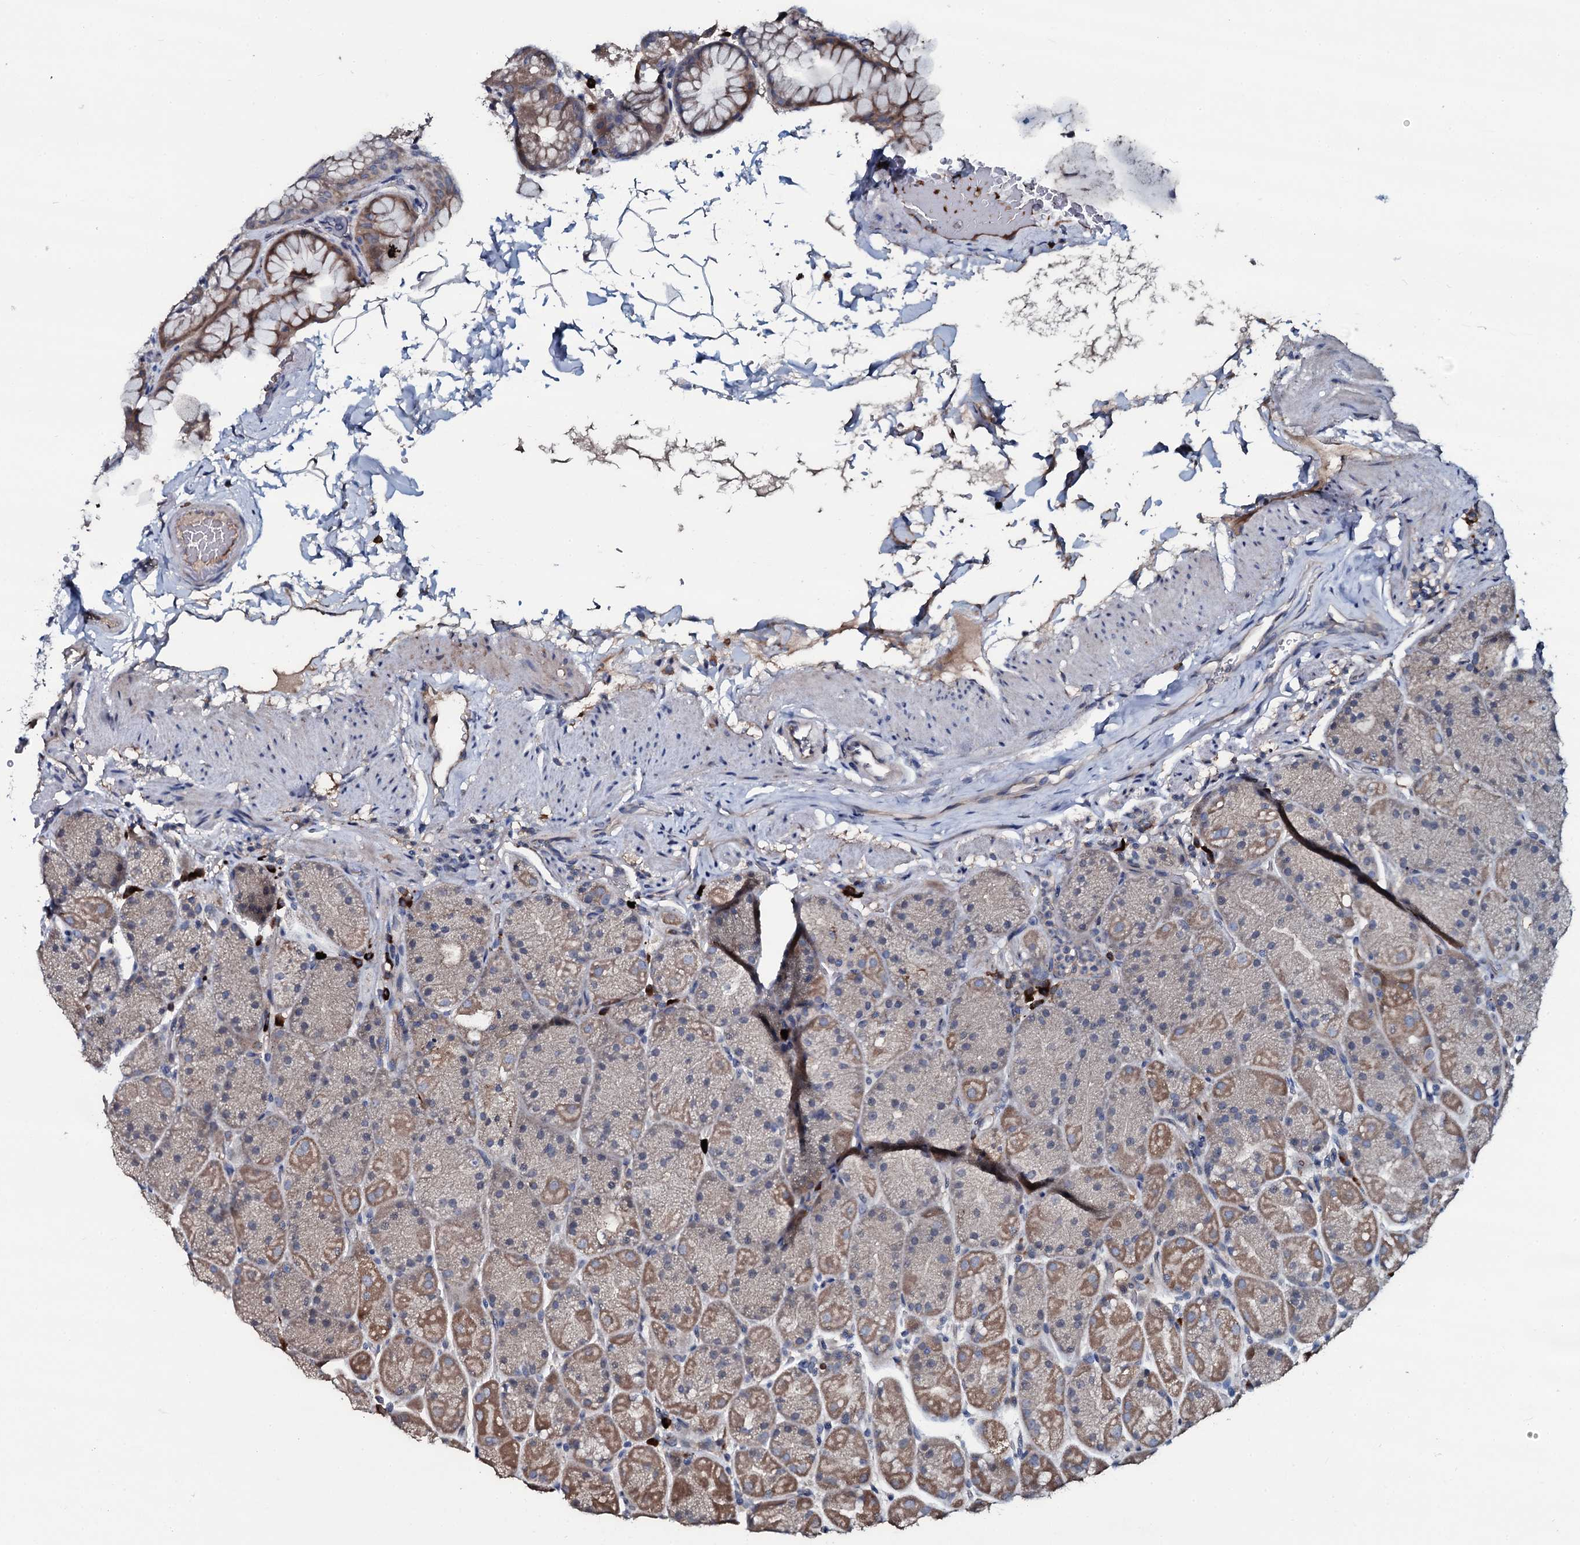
{"staining": {"intensity": "weak", "quantity": "25%-75%", "location": "cytoplasmic/membranous"}, "tissue": "stomach", "cell_type": "Glandular cells", "image_type": "normal", "snomed": [{"axis": "morphology", "description": "Normal tissue, NOS"}, {"axis": "topography", "description": "Stomach, upper"}, {"axis": "topography", "description": "Stomach, lower"}], "caption": "Immunohistochemical staining of benign stomach displays 25%-75% levels of weak cytoplasmic/membranous protein expression in approximately 25%-75% of glandular cells. The staining was performed using DAB, with brown indicating positive protein expression. Nuclei are stained blue with hematoxylin.", "gene": "IL12B", "patient": {"sex": "male", "age": 67}}